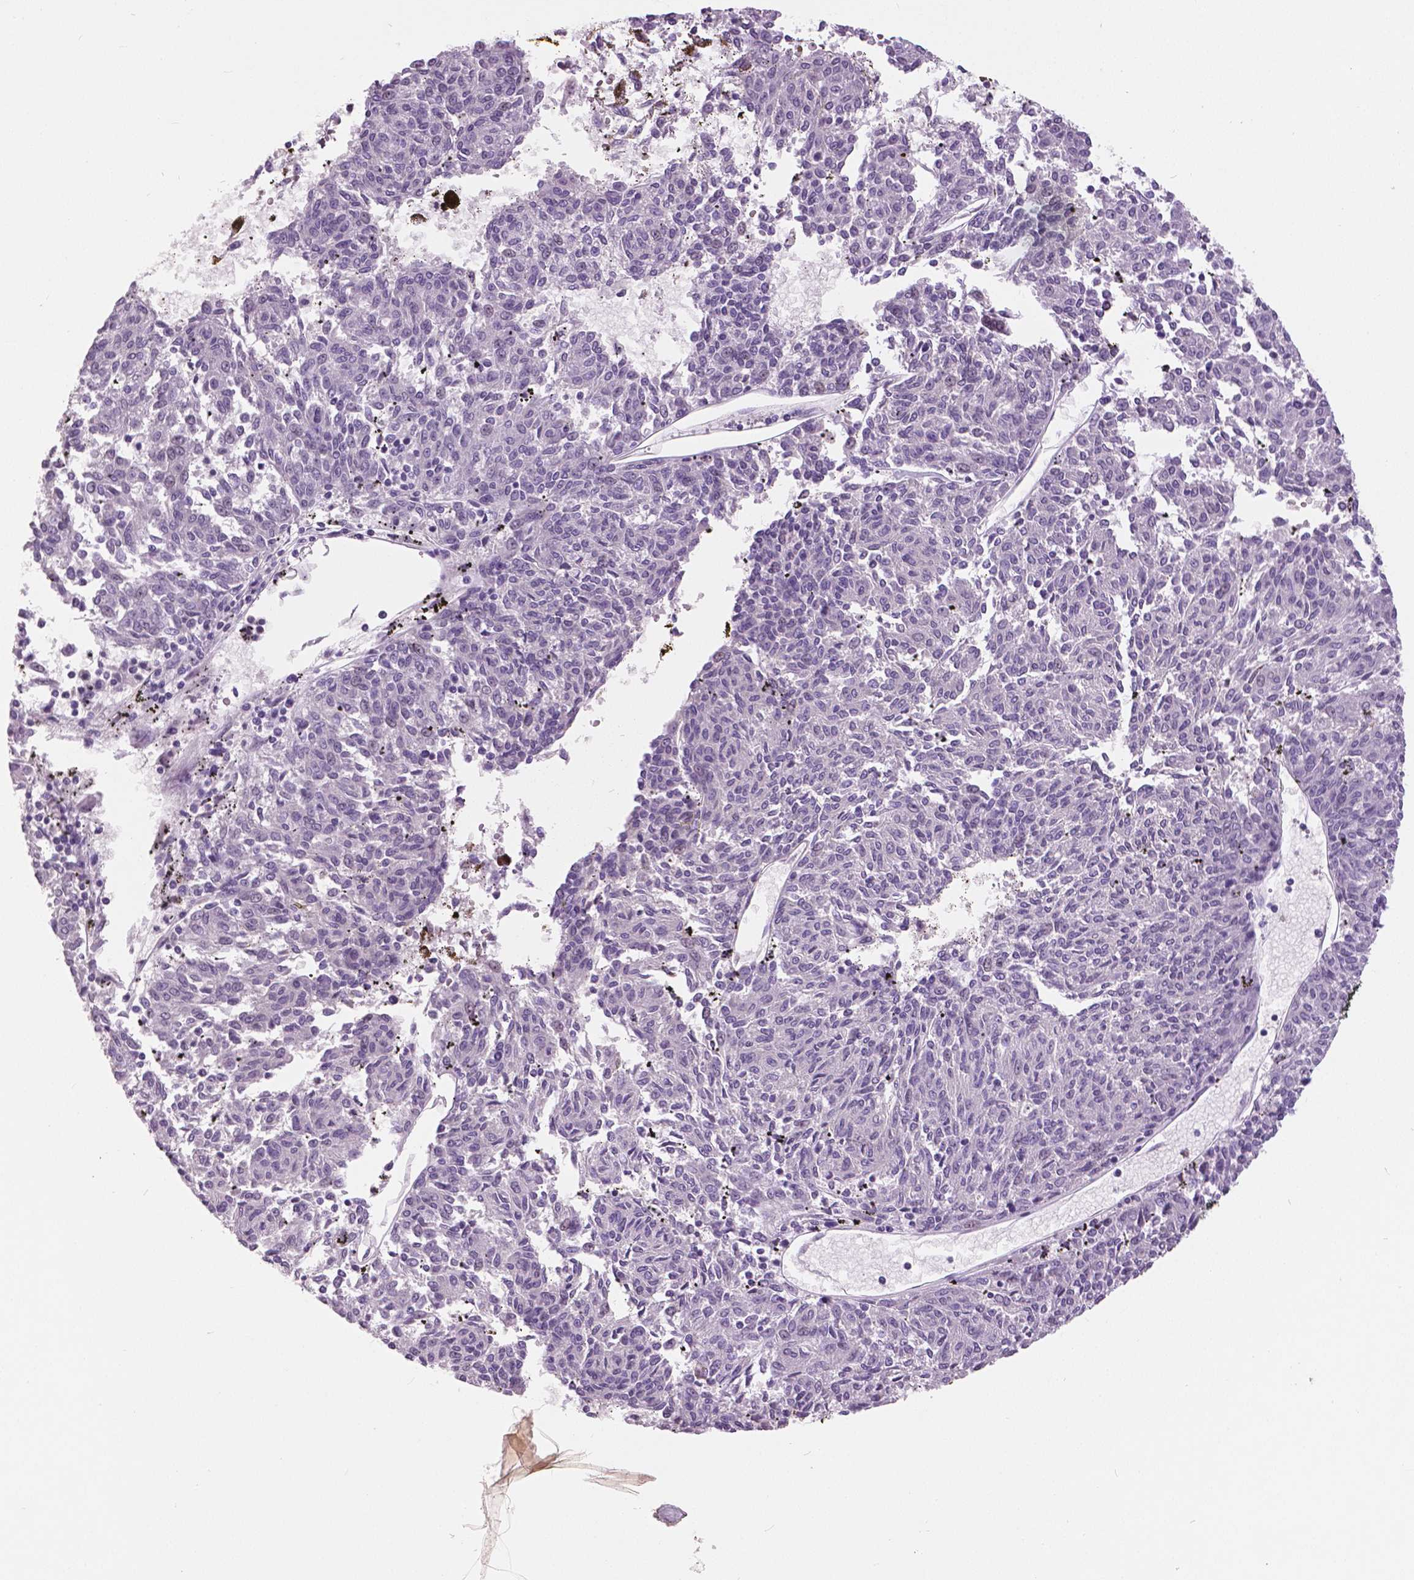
{"staining": {"intensity": "negative", "quantity": "none", "location": "none"}, "tissue": "melanoma", "cell_type": "Tumor cells", "image_type": "cancer", "snomed": [{"axis": "morphology", "description": "Malignant melanoma, NOS"}, {"axis": "topography", "description": "Skin"}], "caption": "This histopathology image is of melanoma stained with IHC to label a protein in brown with the nuclei are counter-stained blue. There is no staining in tumor cells. (DAB (3,3'-diaminobenzidine) immunohistochemistry (IHC) visualized using brightfield microscopy, high magnification).", "gene": "GRIN2A", "patient": {"sex": "female", "age": 72}}